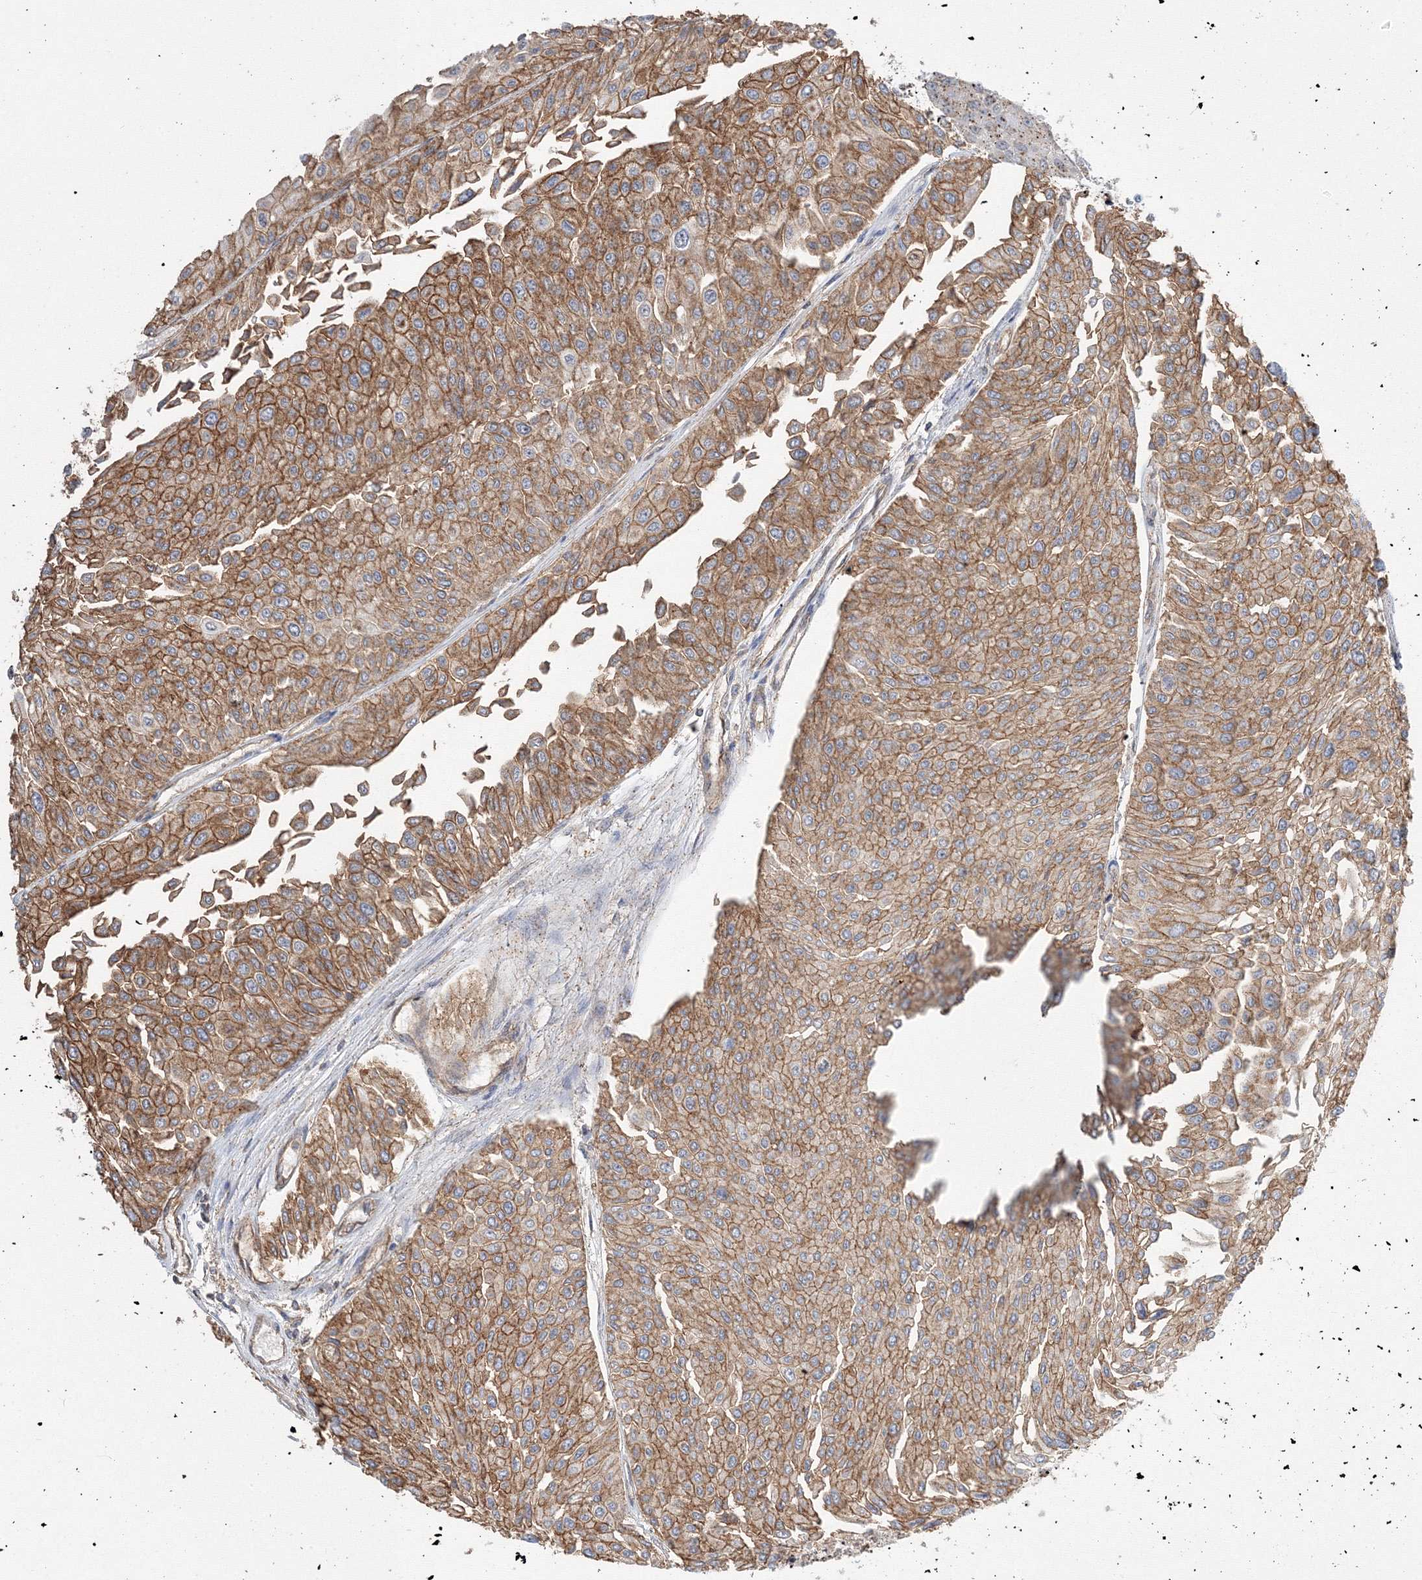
{"staining": {"intensity": "moderate", "quantity": ">75%", "location": "cytoplasmic/membranous"}, "tissue": "urothelial cancer", "cell_type": "Tumor cells", "image_type": "cancer", "snomed": [{"axis": "morphology", "description": "Urothelial carcinoma, Low grade"}, {"axis": "topography", "description": "Urinary bladder"}], "caption": "Immunohistochemical staining of human low-grade urothelial carcinoma shows medium levels of moderate cytoplasmic/membranous staining in about >75% of tumor cells.", "gene": "AASDH", "patient": {"sex": "male", "age": 67}}